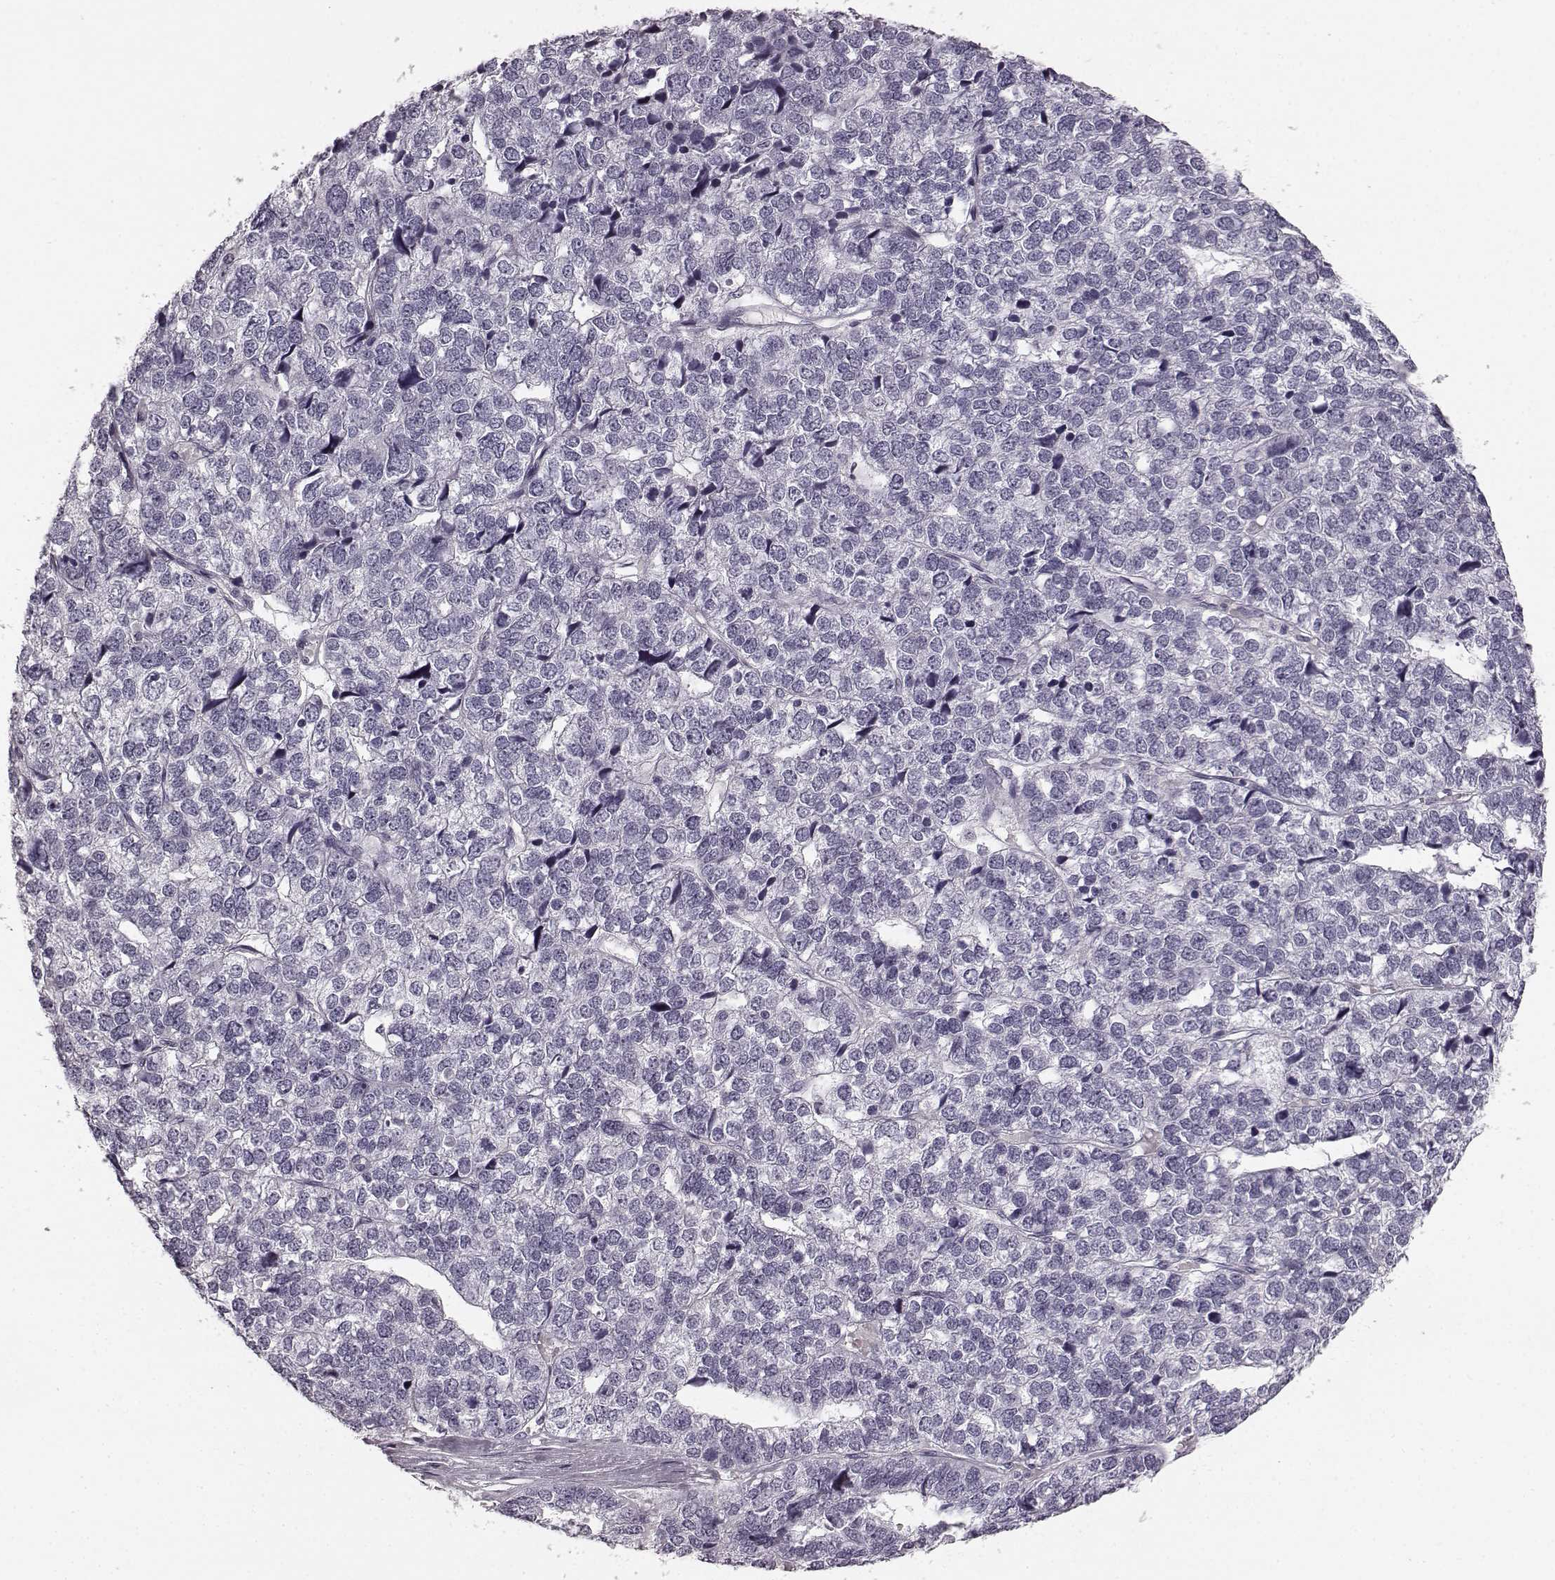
{"staining": {"intensity": "negative", "quantity": "none", "location": "none"}, "tissue": "stomach cancer", "cell_type": "Tumor cells", "image_type": "cancer", "snomed": [{"axis": "morphology", "description": "Adenocarcinoma, NOS"}, {"axis": "topography", "description": "Stomach"}], "caption": "Adenocarcinoma (stomach) was stained to show a protein in brown. There is no significant staining in tumor cells.", "gene": "TMPRSS15", "patient": {"sex": "male", "age": 69}}